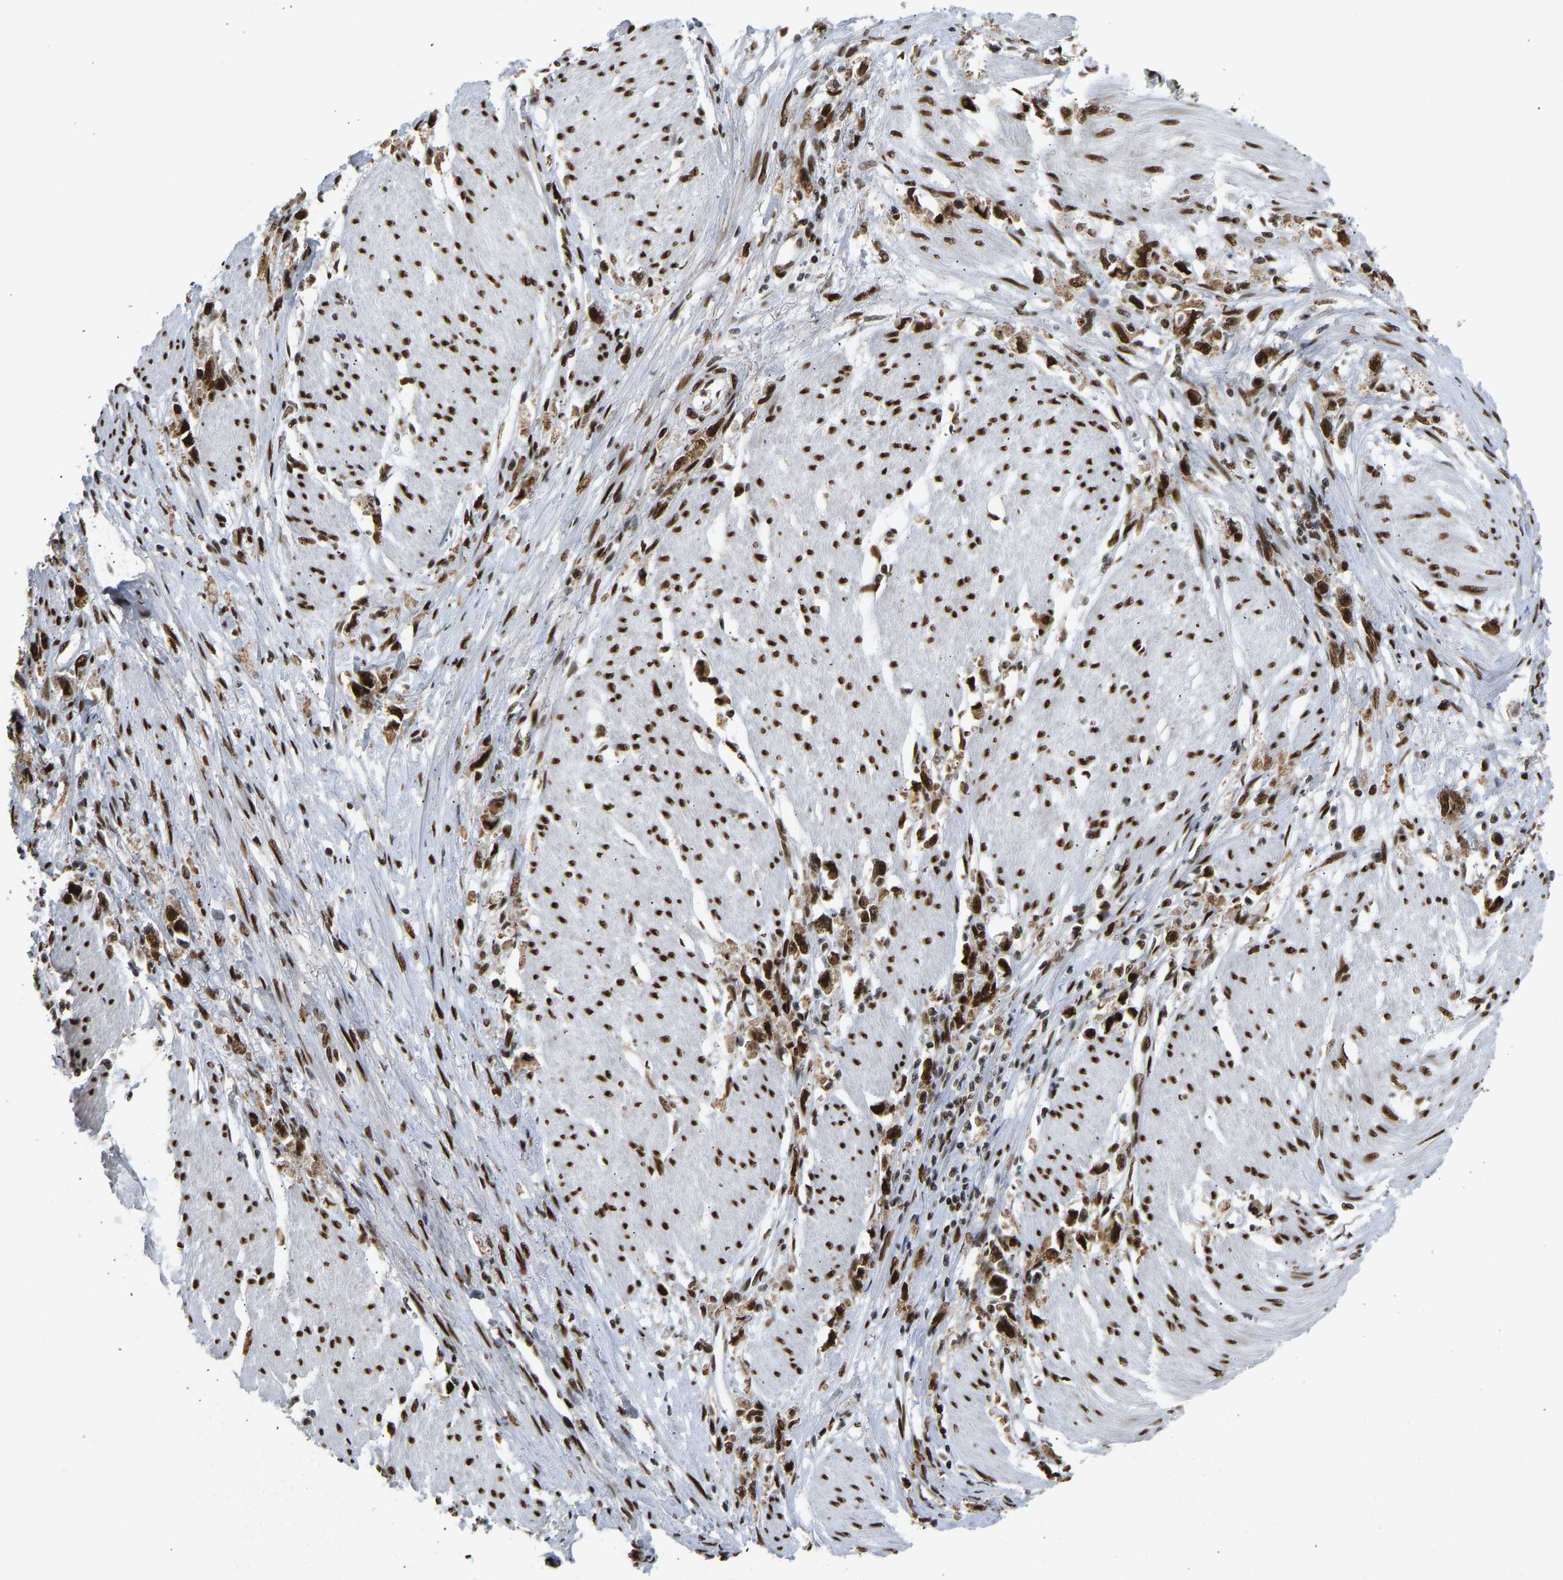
{"staining": {"intensity": "strong", "quantity": ">75%", "location": "nuclear"}, "tissue": "stomach cancer", "cell_type": "Tumor cells", "image_type": "cancer", "snomed": [{"axis": "morphology", "description": "Adenocarcinoma, NOS"}, {"axis": "topography", "description": "Stomach"}], "caption": "High-magnification brightfield microscopy of stomach cancer (adenocarcinoma) stained with DAB (3,3'-diaminobenzidine) (brown) and counterstained with hematoxylin (blue). tumor cells exhibit strong nuclear positivity is present in approximately>75% of cells. The protein of interest is stained brown, and the nuclei are stained in blue (DAB IHC with brightfield microscopy, high magnification).", "gene": "FOXK1", "patient": {"sex": "female", "age": 59}}